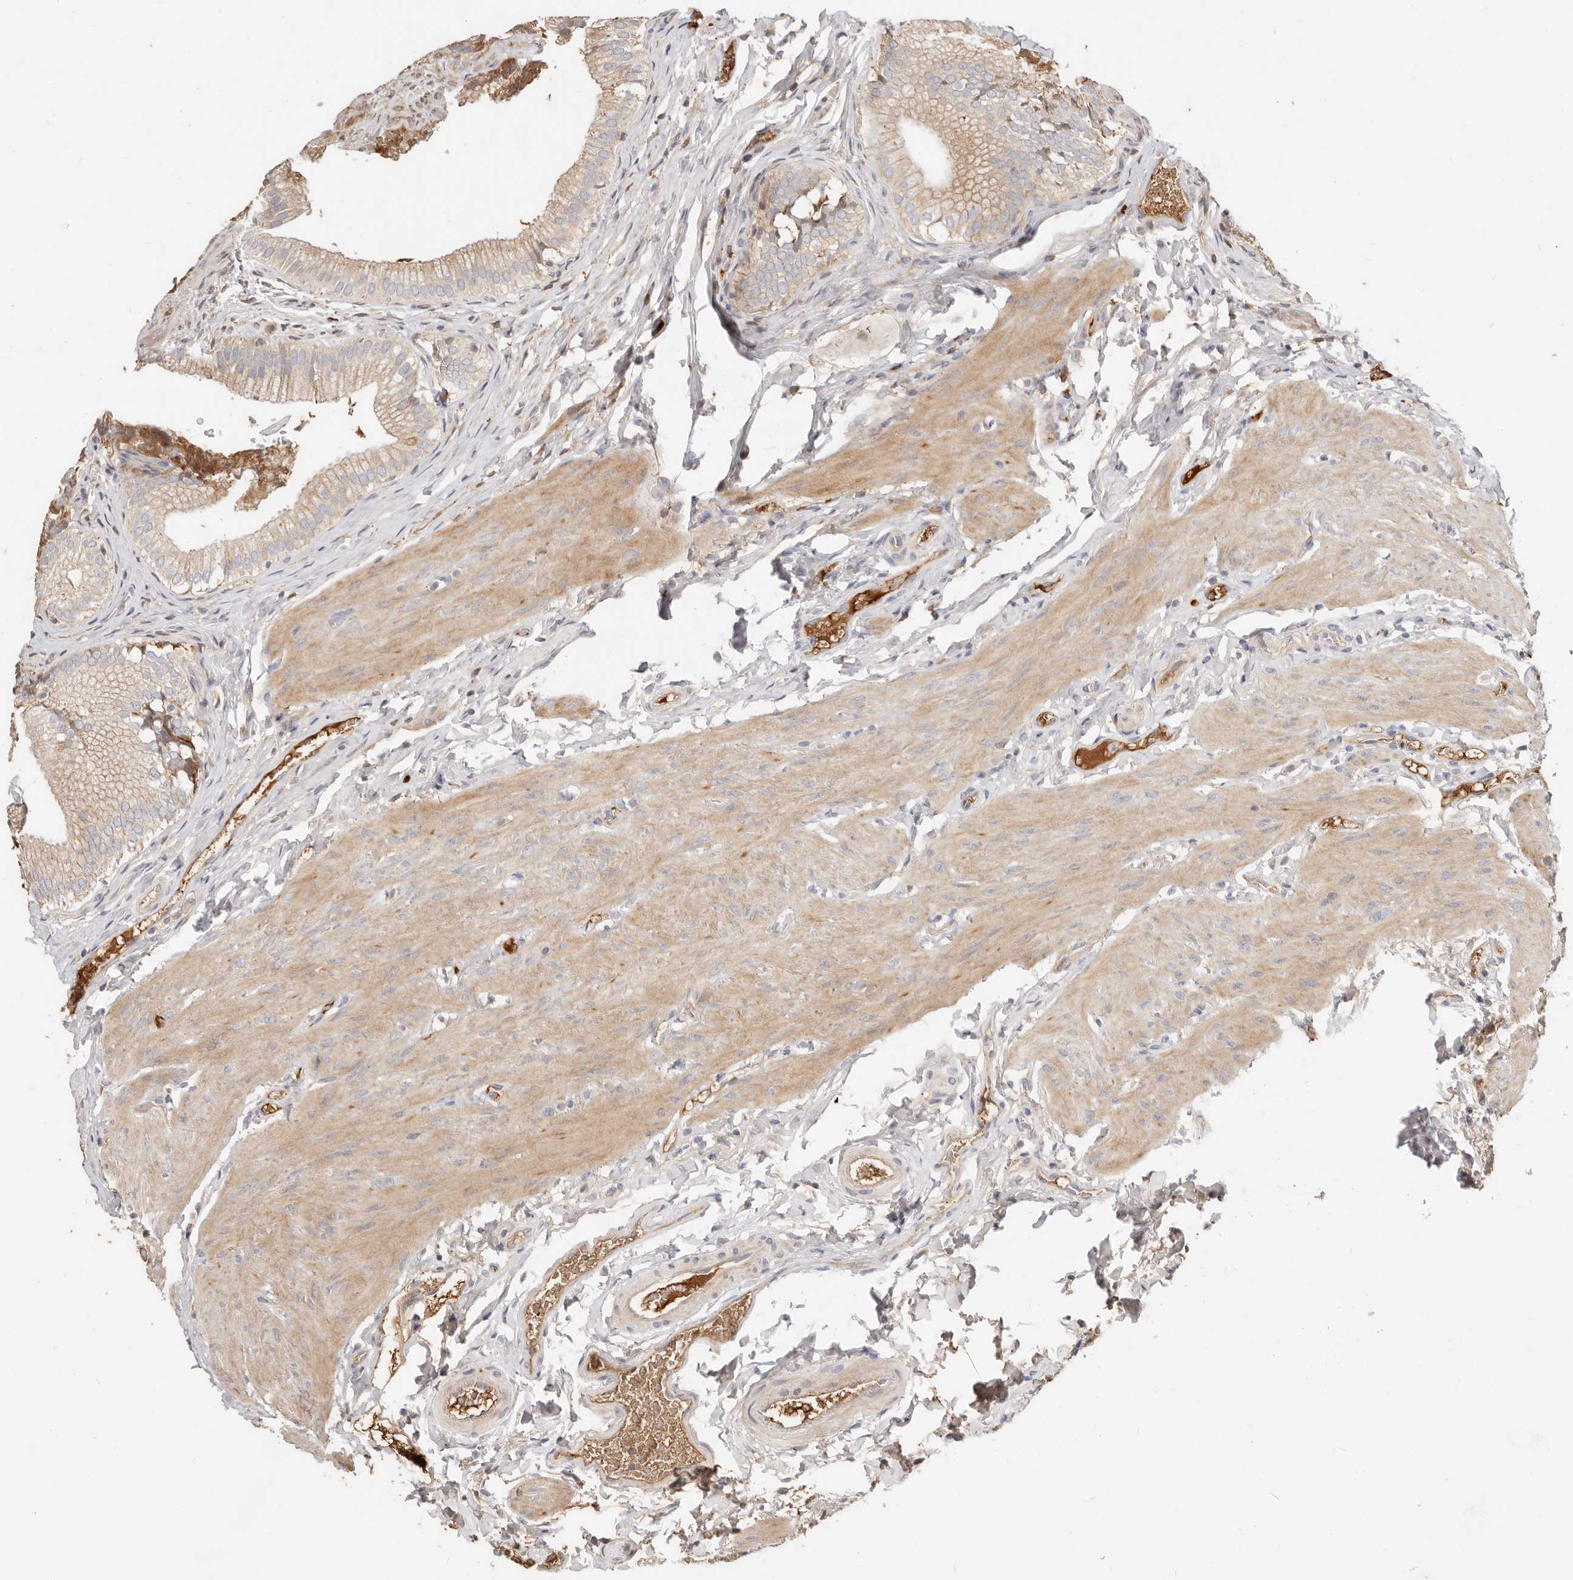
{"staining": {"intensity": "moderate", "quantity": ">75%", "location": "cytoplasmic/membranous"}, "tissue": "gallbladder", "cell_type": "Glandular cells", "image_type": "normal", "snomed": [{"axis": "morphology", "description": "Normal tissue, NOS"}, {"axis": "topography", "description": "Gallbladder"}], "caption": "Protein analysis of unremarkable gallbladder displays moderate cytoplasmic/membranous positivity in approximately >75% of glandular cells.", "gene": "MTFR2", "patient": {"sex": "female", "age": 30}}